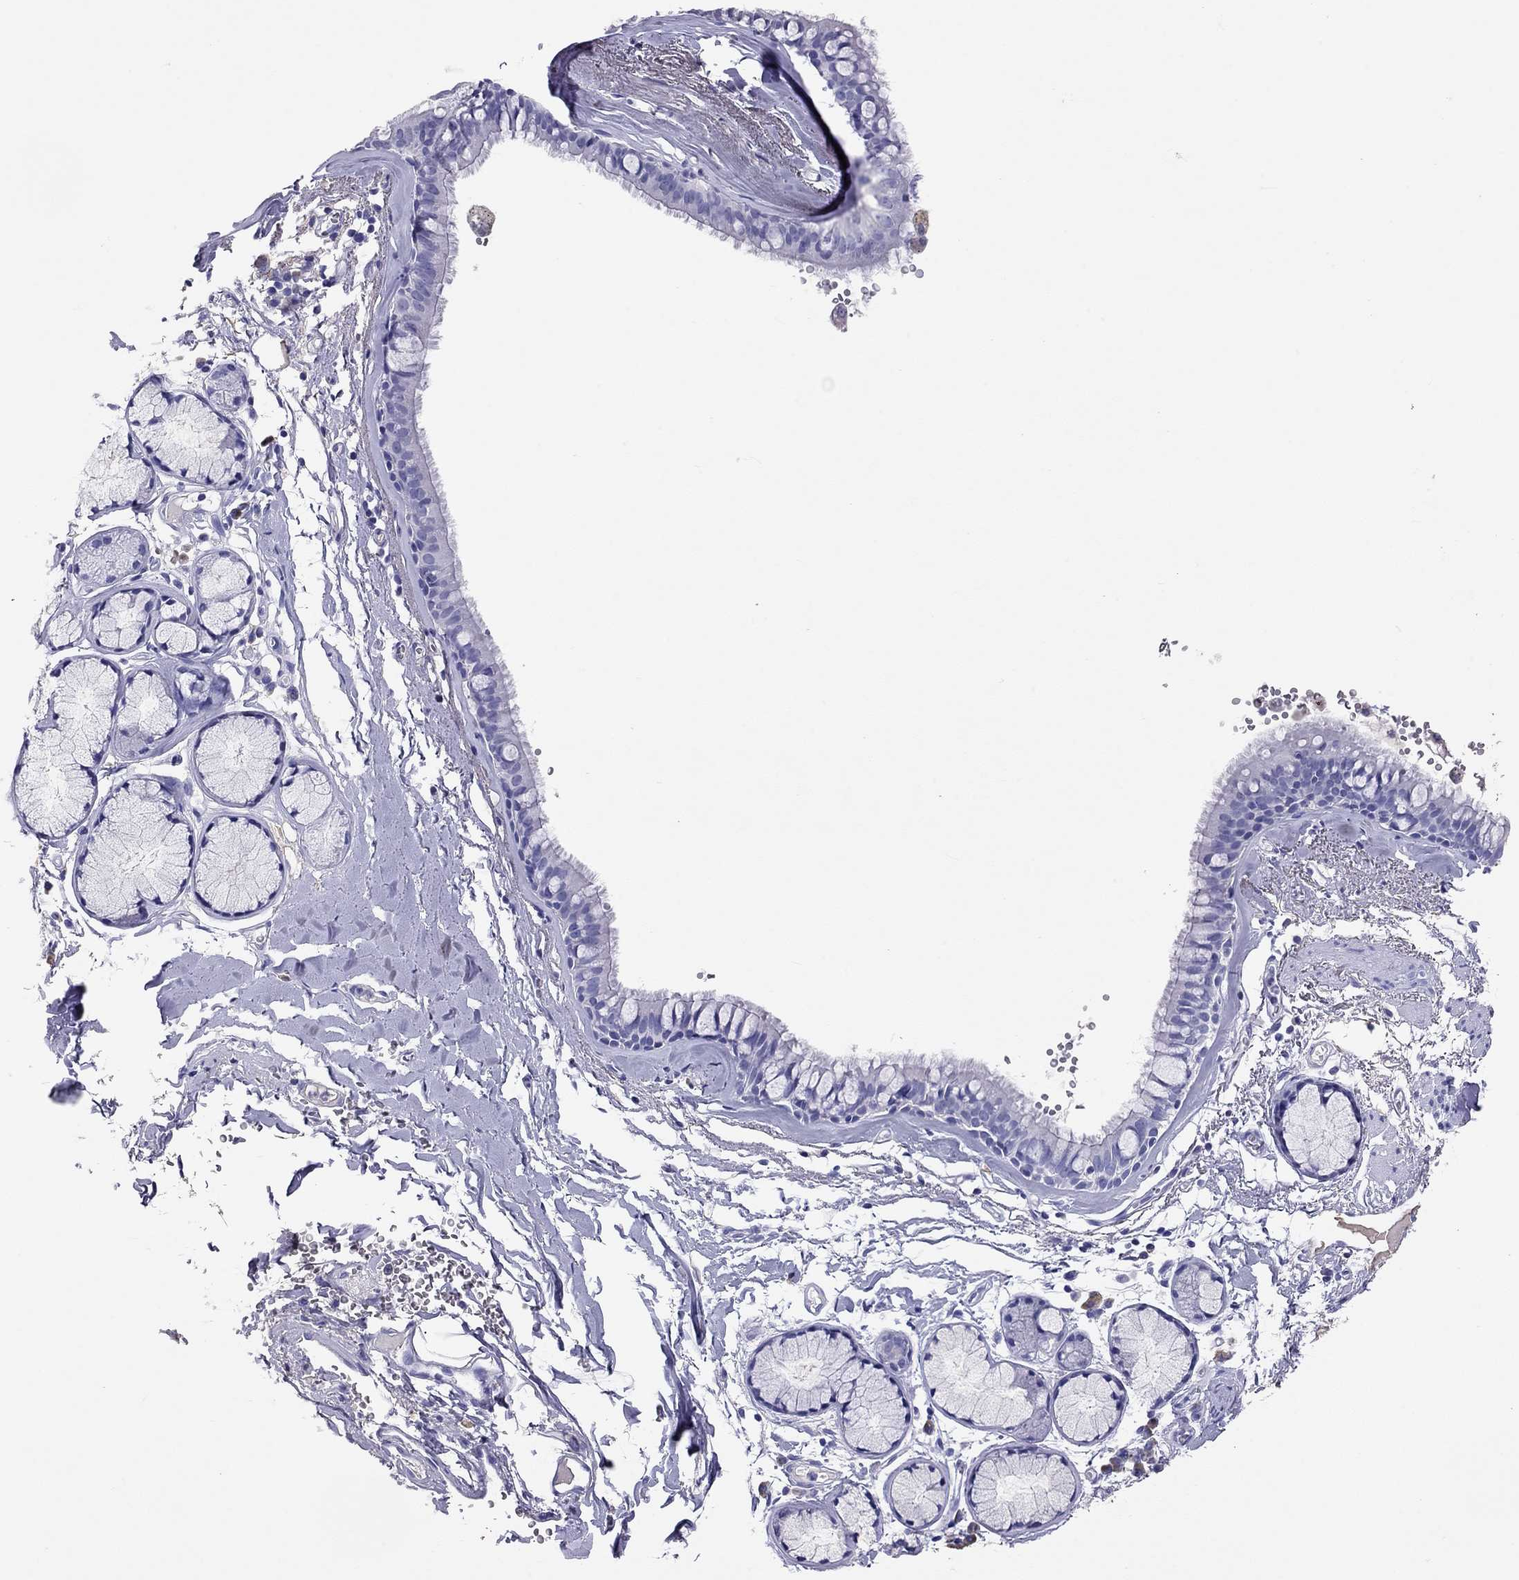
{"staining": {"intensity": "negative", "quantity": "none", "location": "none"}, "tissue": "bronchus", "cell_type": "Respiratory epithelial cells", "image_type": "normal", "snomed": [{"axis": "morphology", "description": "Normal tissue, NOS"}, {"axis": "morphology", "description": "Squamous cell carcinoma, NOS"}, {"axis": "topography", "description": "Cartilage tissue"}, {"axis": "topography", "description": "Bronchus"}], "caption": "Immunohistochemical staining of benign bronchus displays no significant staining in respiratory epithelial cells.", "gene": "CALHM1", "patient": {"sex": "male", "age": 72}}